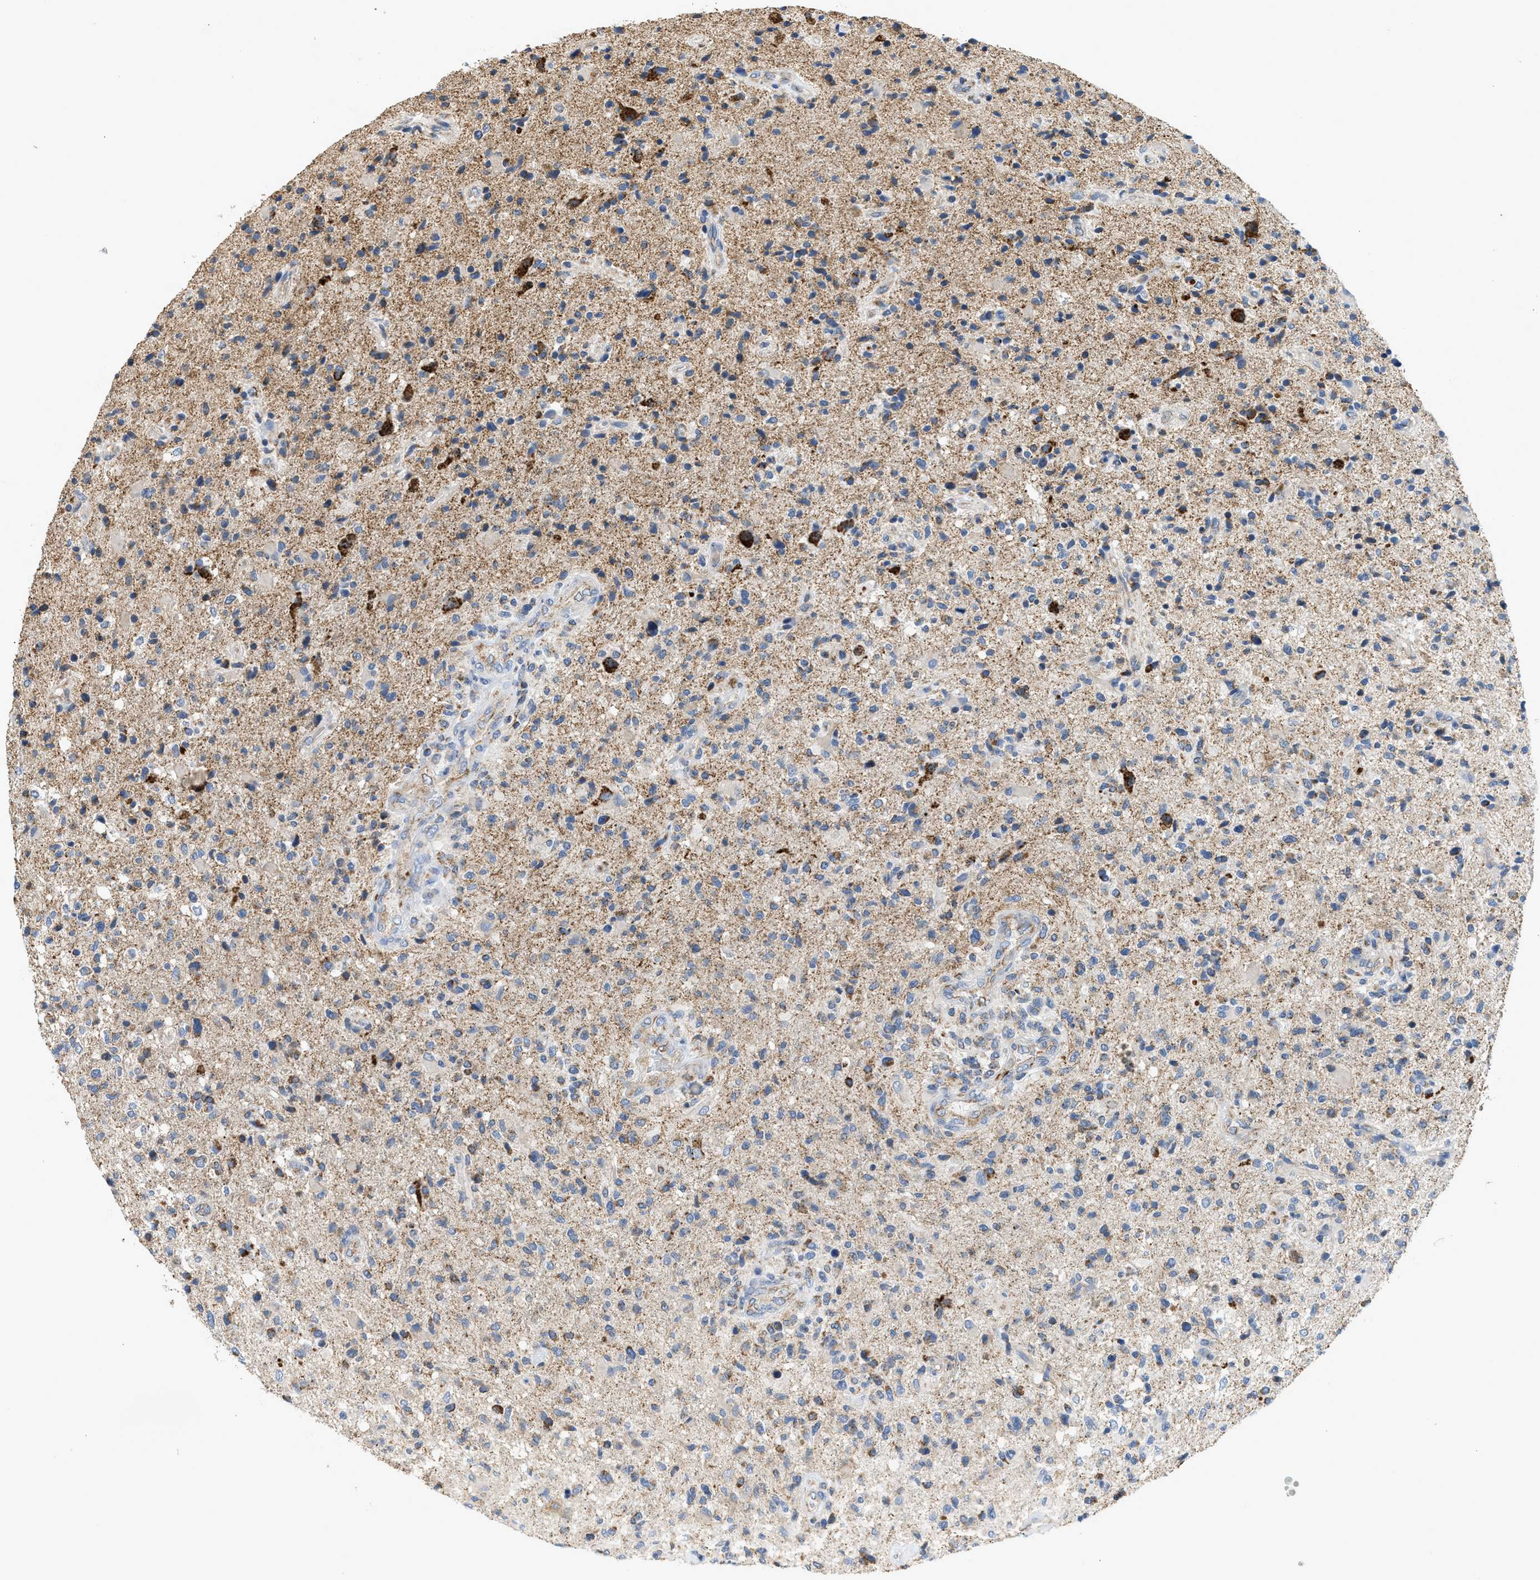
{"staining": {"intensity": "strong", "quantity": "<25%", "location": "cytoplasmic/membranous"}, "tissue": "glioma", "cell_type": "Tumor cells", "image_type": "cancer", "snomed": [{"axis": "morphology", "description": "Glioma, malignant, High grade"}, {"axis": "topography", "description": "Brain"}], "caption": "Immunohistochemistry (IHC) (DAB) staining of high-grade glioma (malignant) demonstrates strong cytoplasmic/membranous protein expression in about <25% of tumor cells.", "gene": "GOT2", "patient": {"sex": "male", "age": 72}}